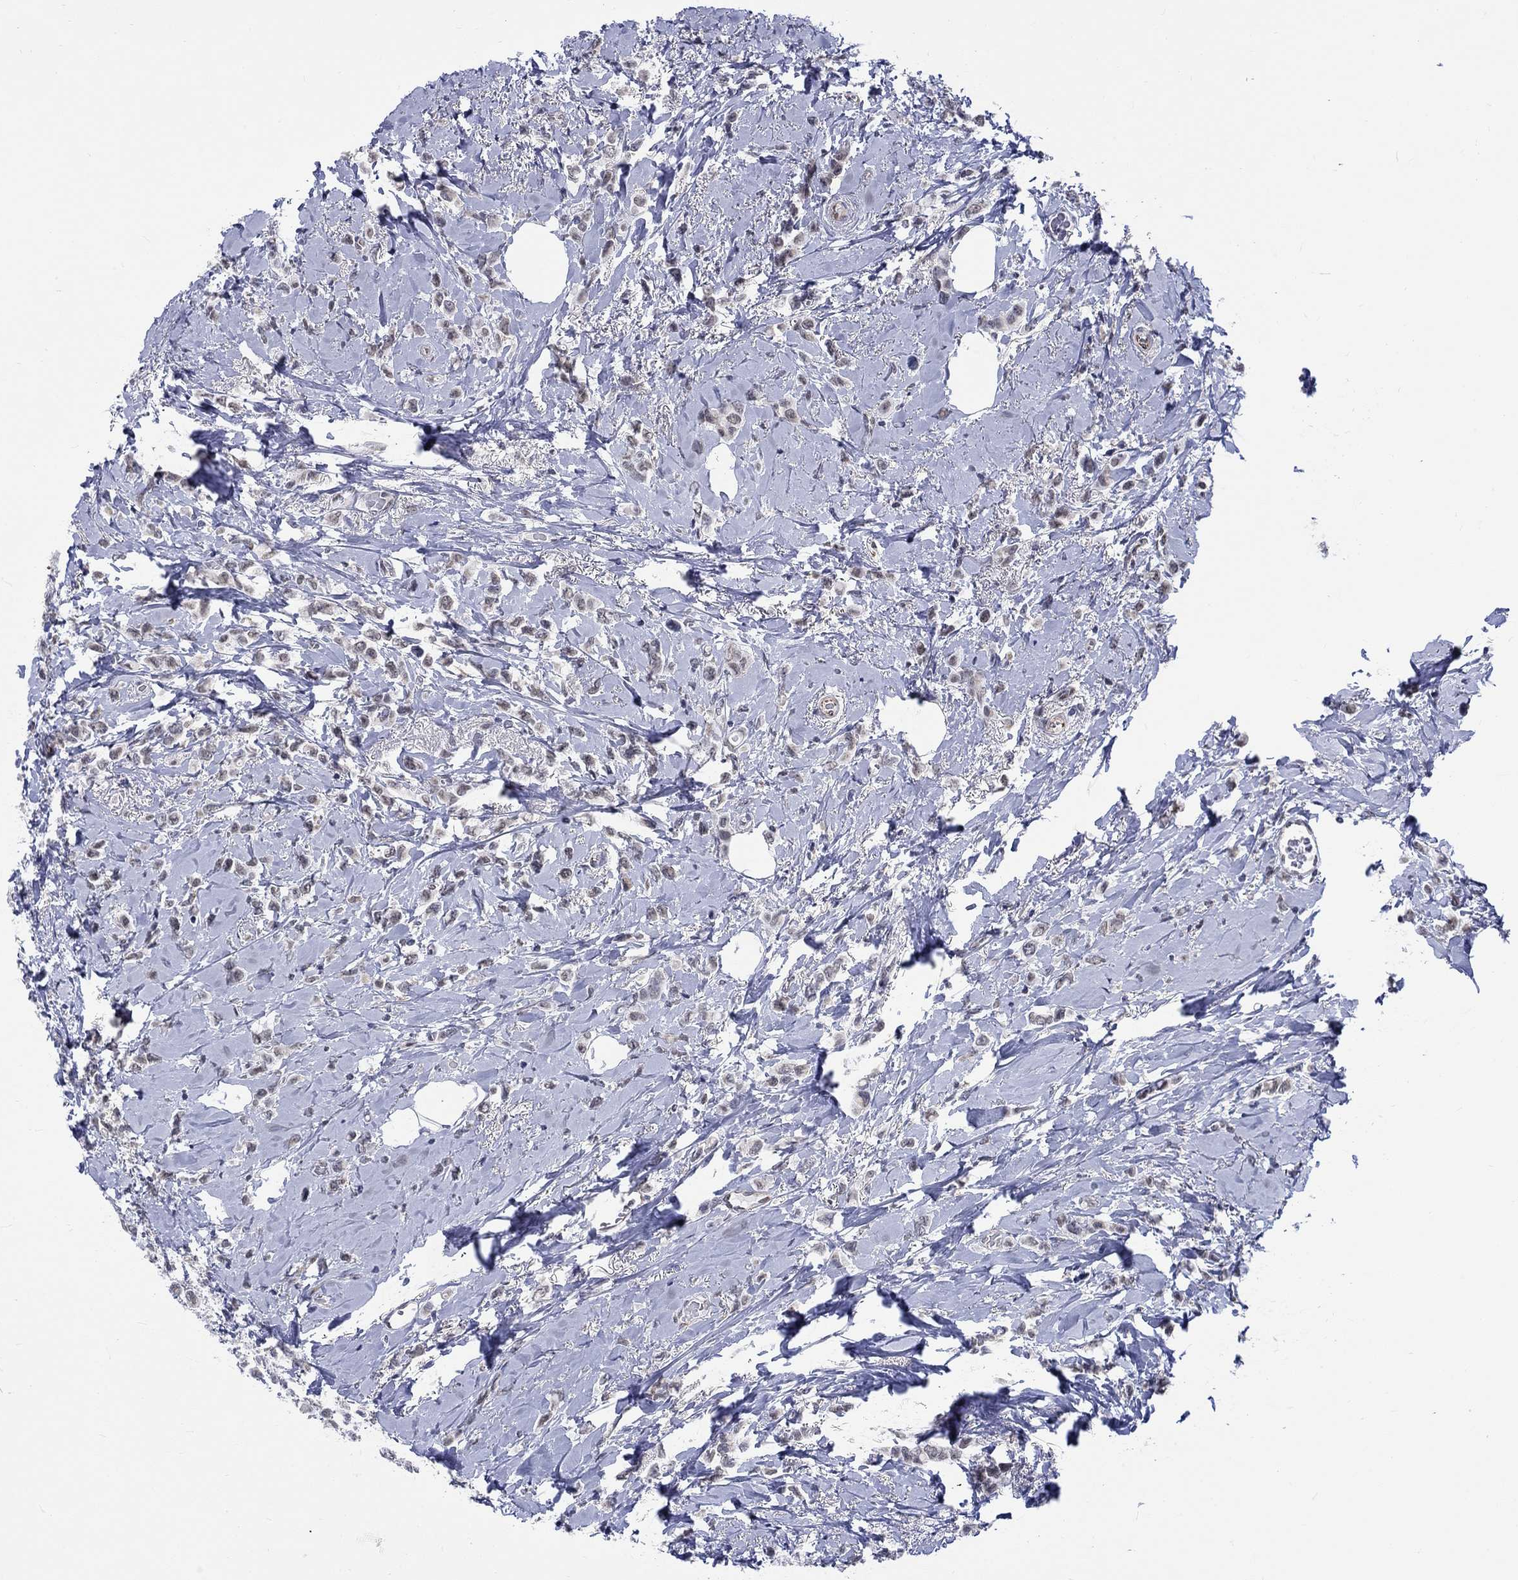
{"staining": {"intensity": "weak", "quantity": "<25%", "location": "nuclear"}, "tissue": "breast cancer", "cell_type": "Tumor cells", "image_type": "cancer", "snomed": [{"axis": "morphology", "description": "Lobular carcinoma"}, {"axis": "topography", "description": "Breast"}], "caption": "There is no significant positivity in tumor cells of breast cancer (lobular carcinoma).", "gene": "ST6GALNAC1", "patient": {"sex": "female", "age": 66}}